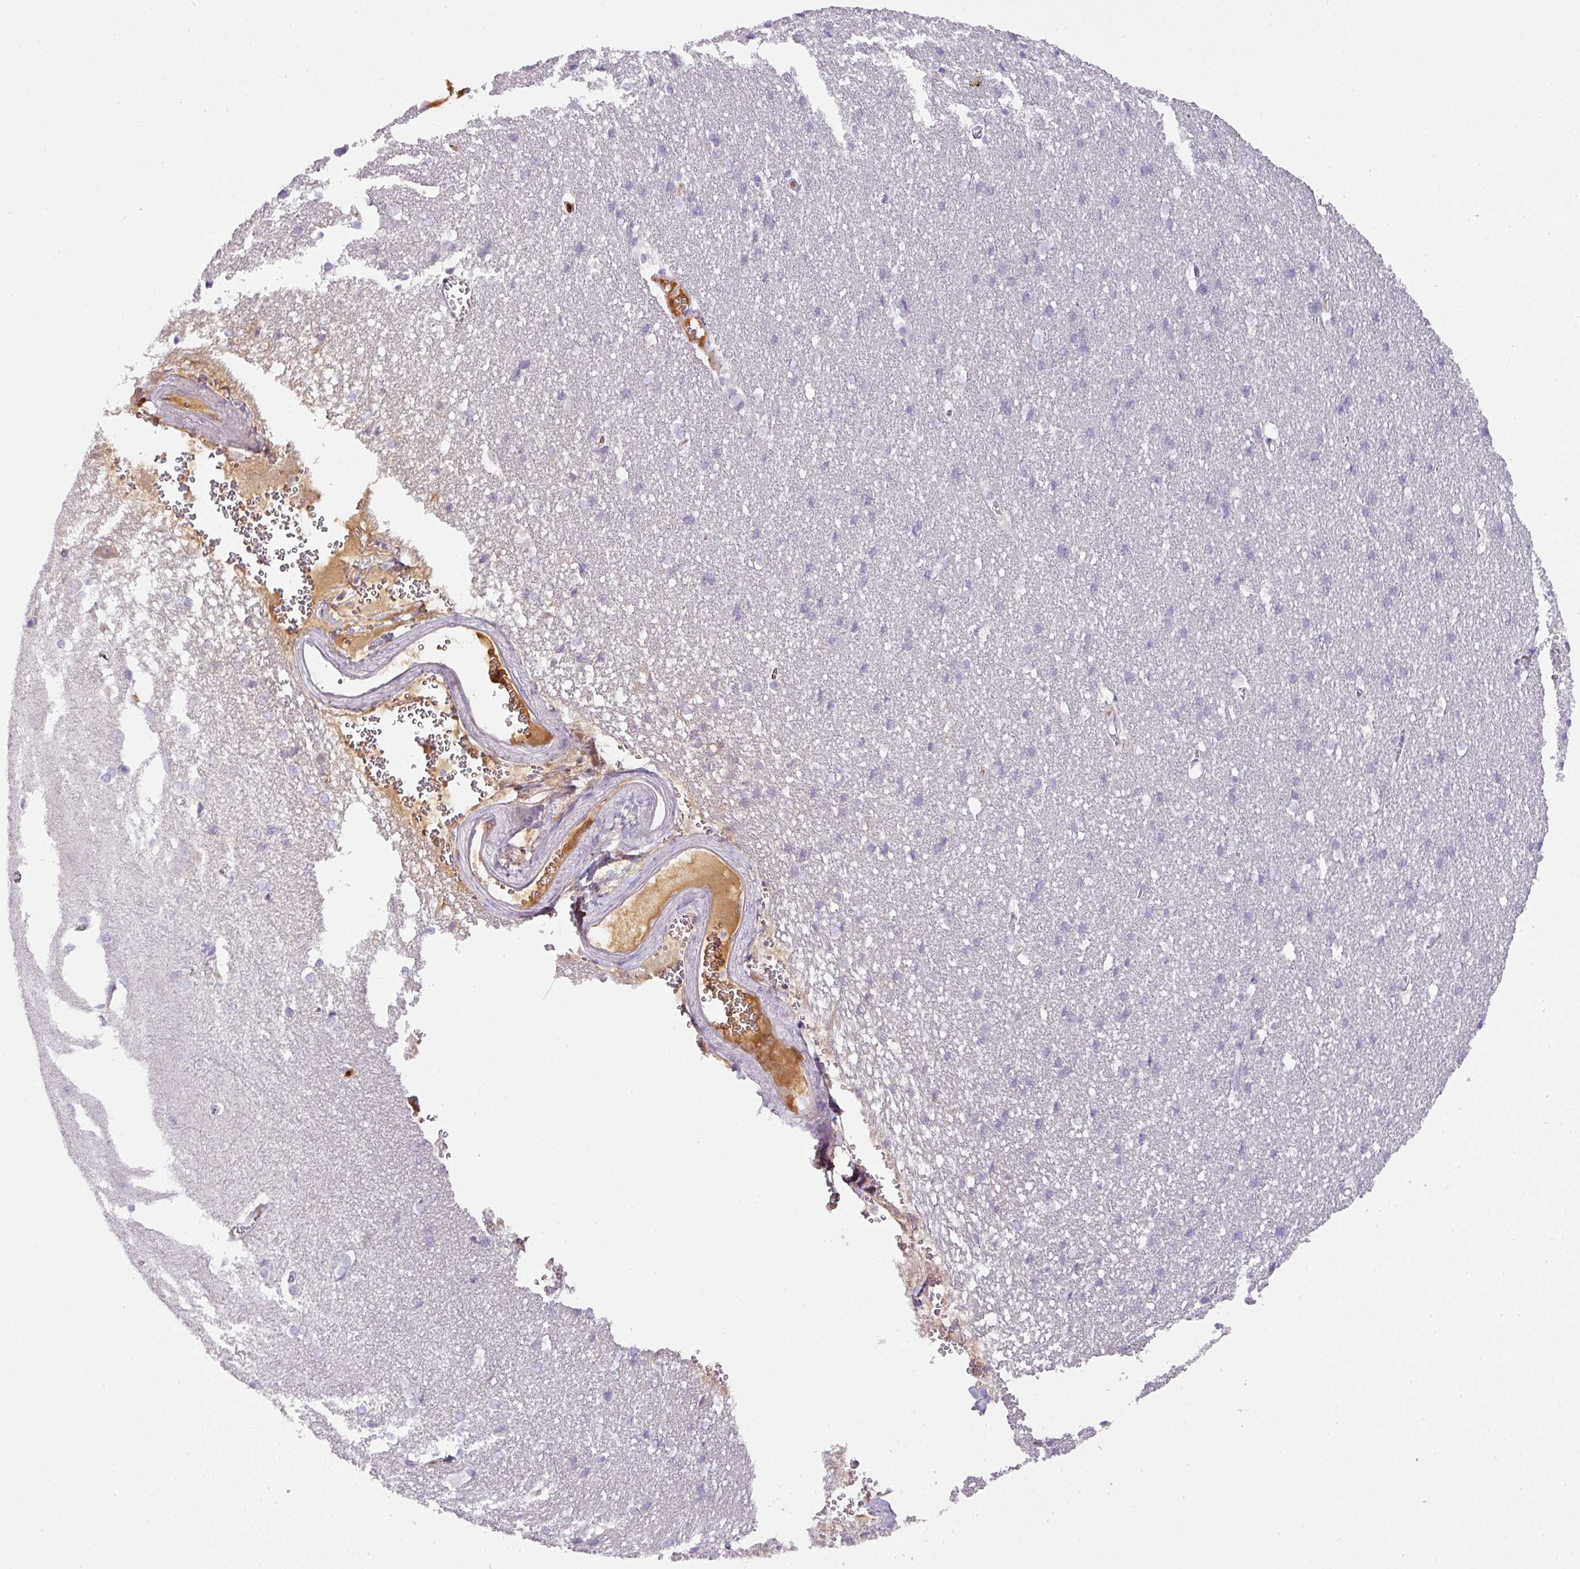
{"staining": {"intensity": "negative", "quantity": "none", "location": "none"}, "tissue": "cerebral cortex", "cell_type": "Endothelial cells", "image_type": "normal", "snomed": [{"axis": "morphology", "description": "Normal tissue, NOS"}, {"axis": "topography", "description": "Cerebral cortex"}], "caption": "An immunohistochemistry (IHC) micrograph of normal cerebral cortex is shown. There is no staining in endothelial cells of cerebral cortex.", "gene": "CCZ1B", "patient": {"sex": "male", "age": 37}}